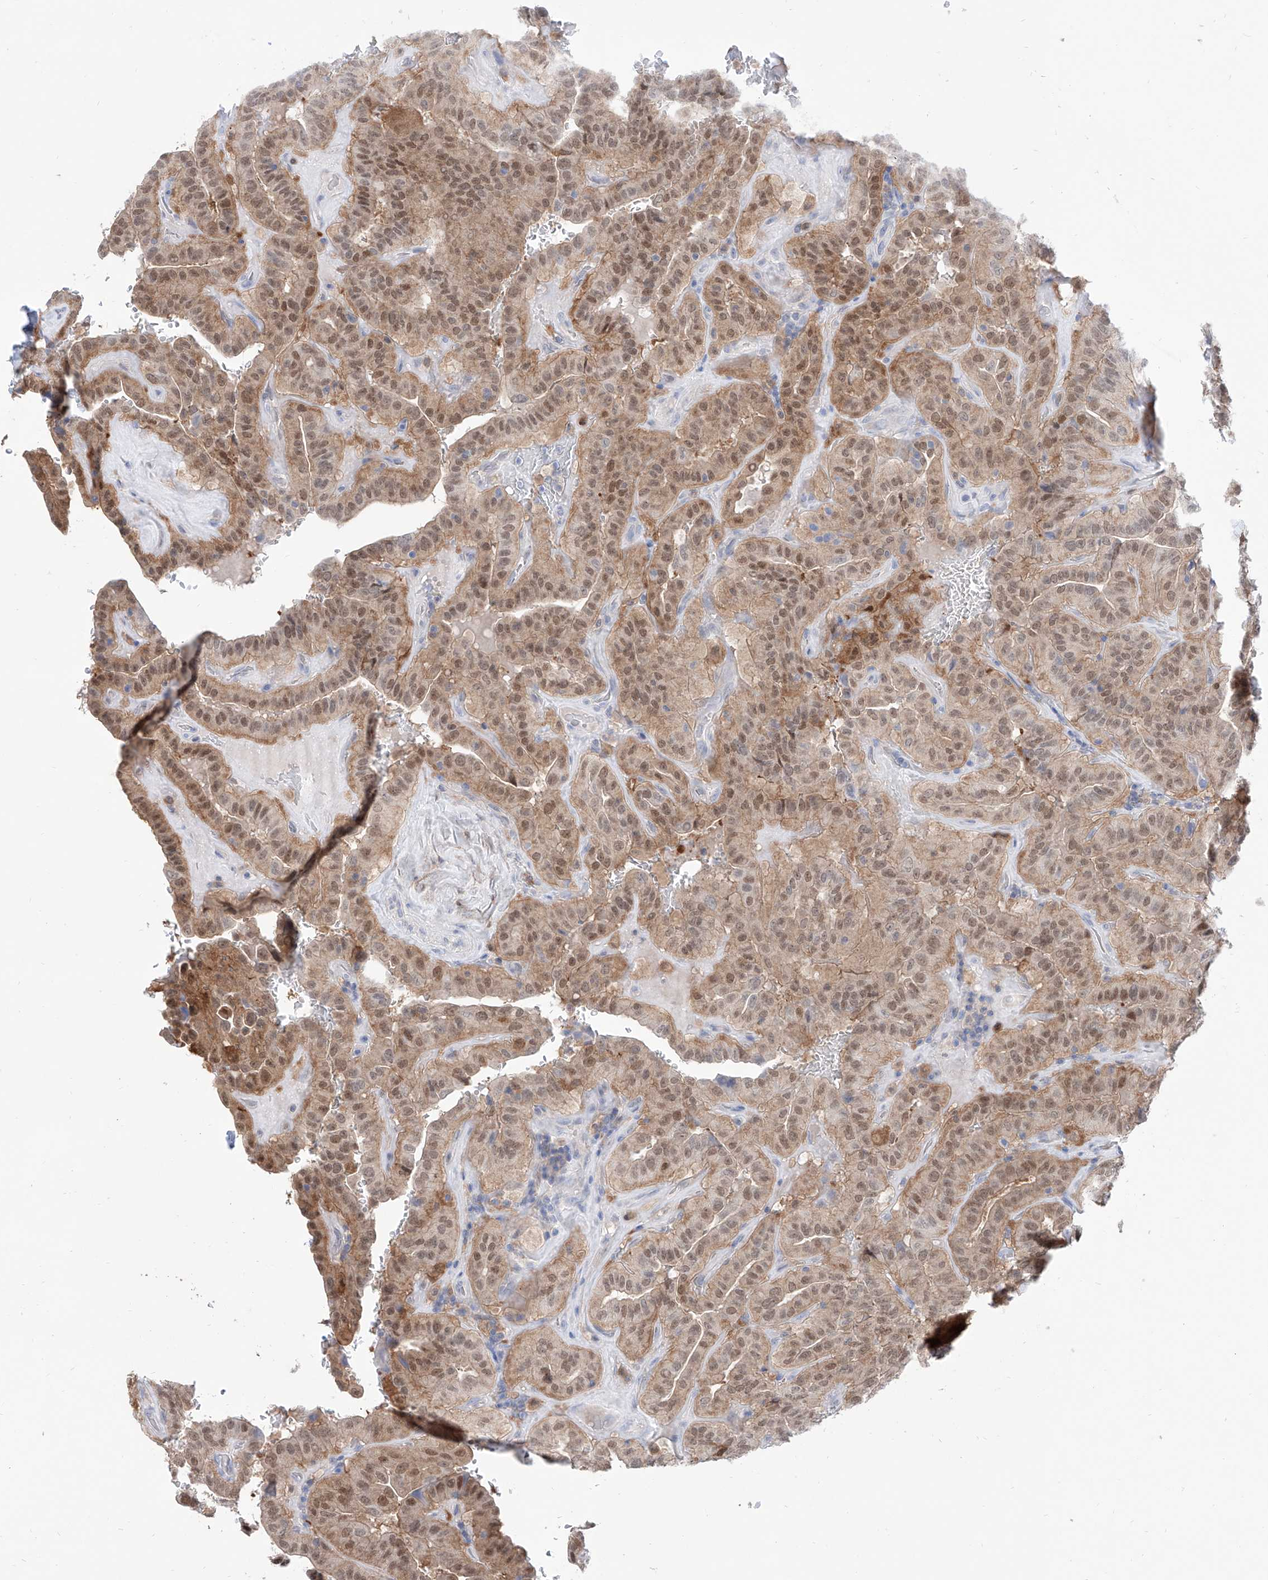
{"staining": {"intensity": "moderate", "quantity": ">75%", "location": "cytoplasmic/membranous,nuclear"}, "tissue": "thyroid cancer", "cell_type": "Tumor cells", "image_type": "cancer", "snomed": [{"axis": "morphology", "description": "Papillary adenocarcinoma, NOS"}, {"axis": "topography", "description": "Thyroid gland"}], "caption": "Thyroid cancer tissue demonstrates moderate cytoplasmic/membranous and nuclear positivity in about >75% of tumor cells", "gene": "PDXK", "patient": {"sex": "male", "age": 77}}